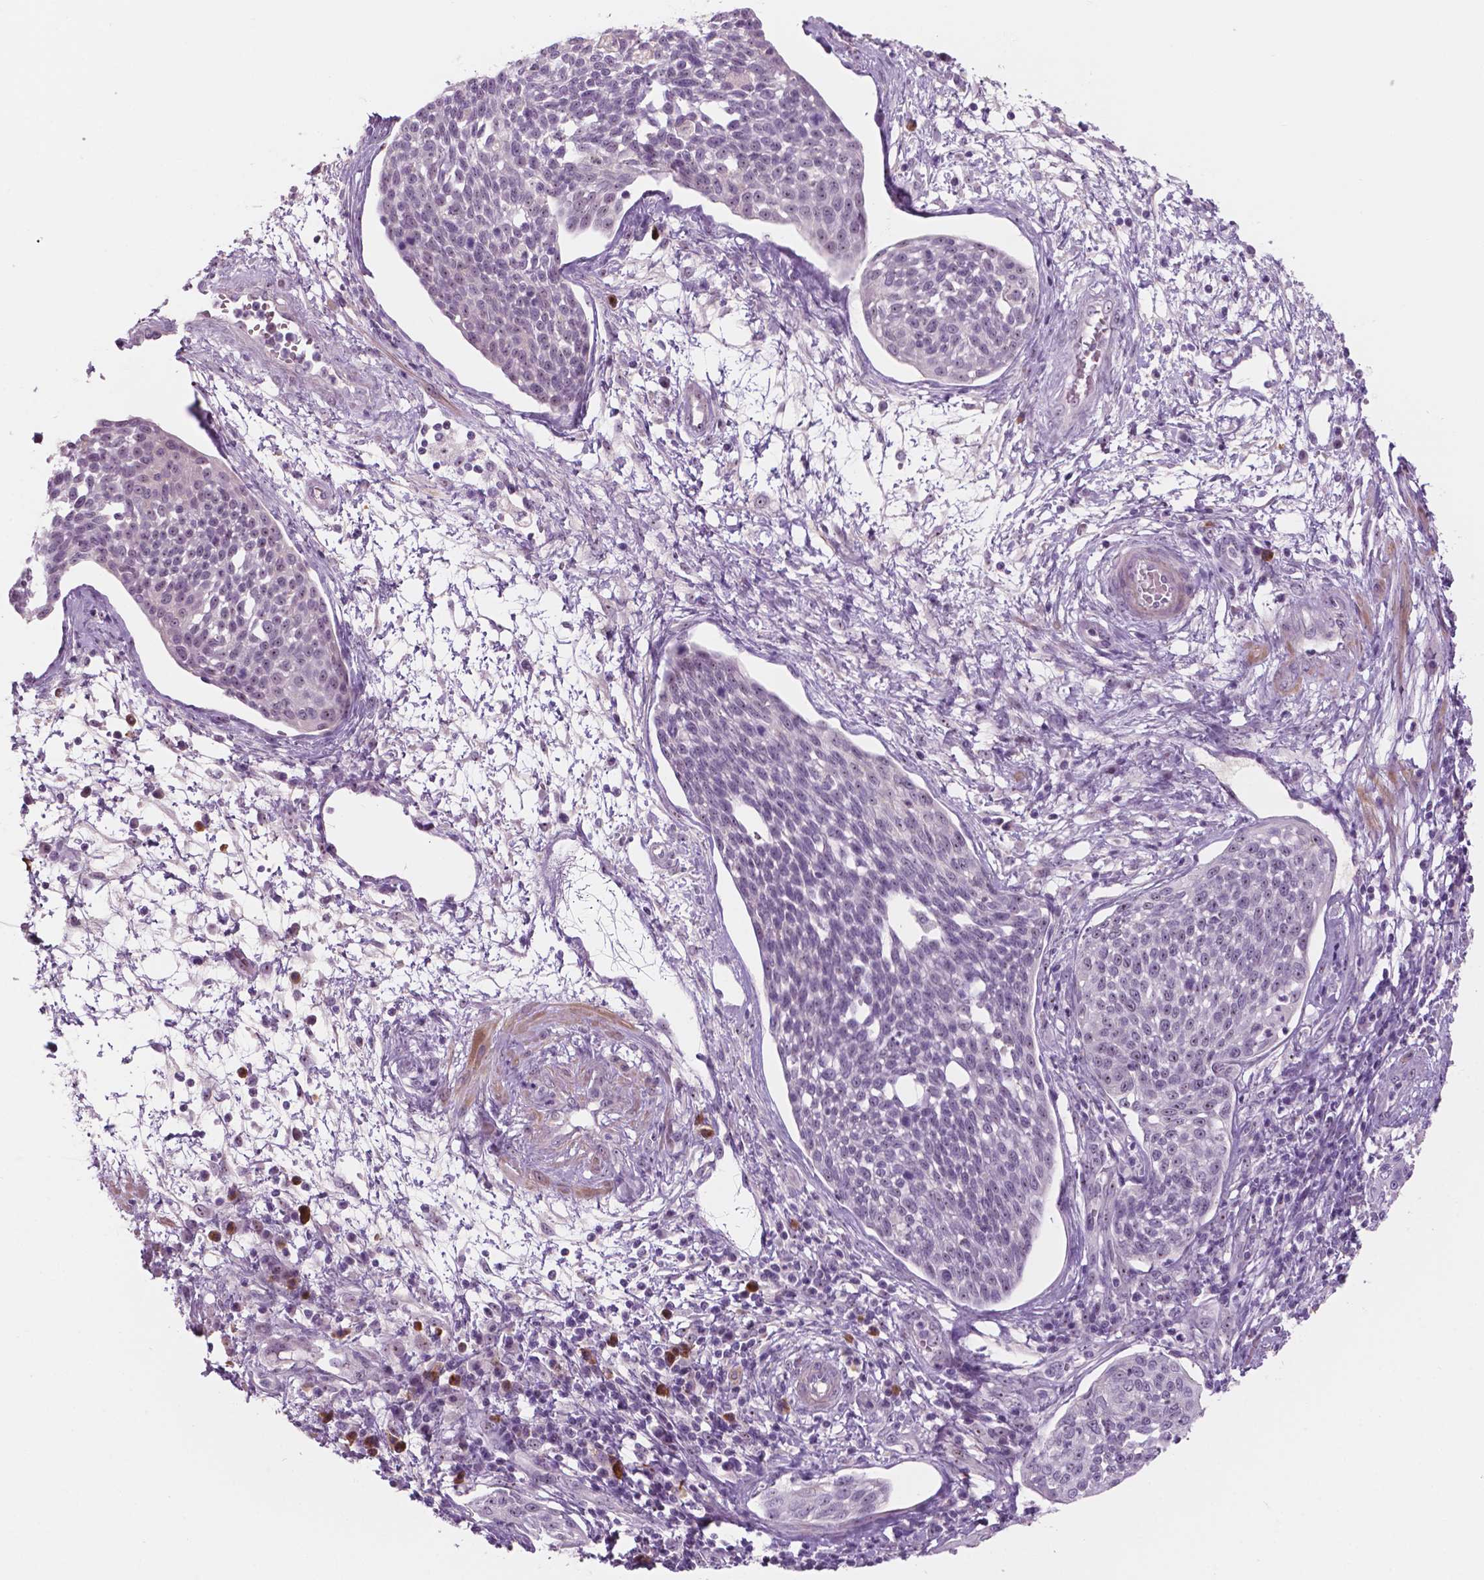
{"staining": {"intensity": "negative", "quantity": "none", "location": "none"}, "tissue": "cervical cancer", "cell_type": "Tumor cells", "image_type": "cancer", "snomed": [{"axis": "morphology", "description": "Squamous cell carcinoma, NOS"}, {"axis": "topography", "description": "Cervix"}], "caption": "Cervical cancer (squamous cell carcinoma) stained for a protein using immunohistochemistry (IHC) shows no positivity tumor cells.", "gene": "ZNF853", "patient": {"sex": "female", "age": 34}}